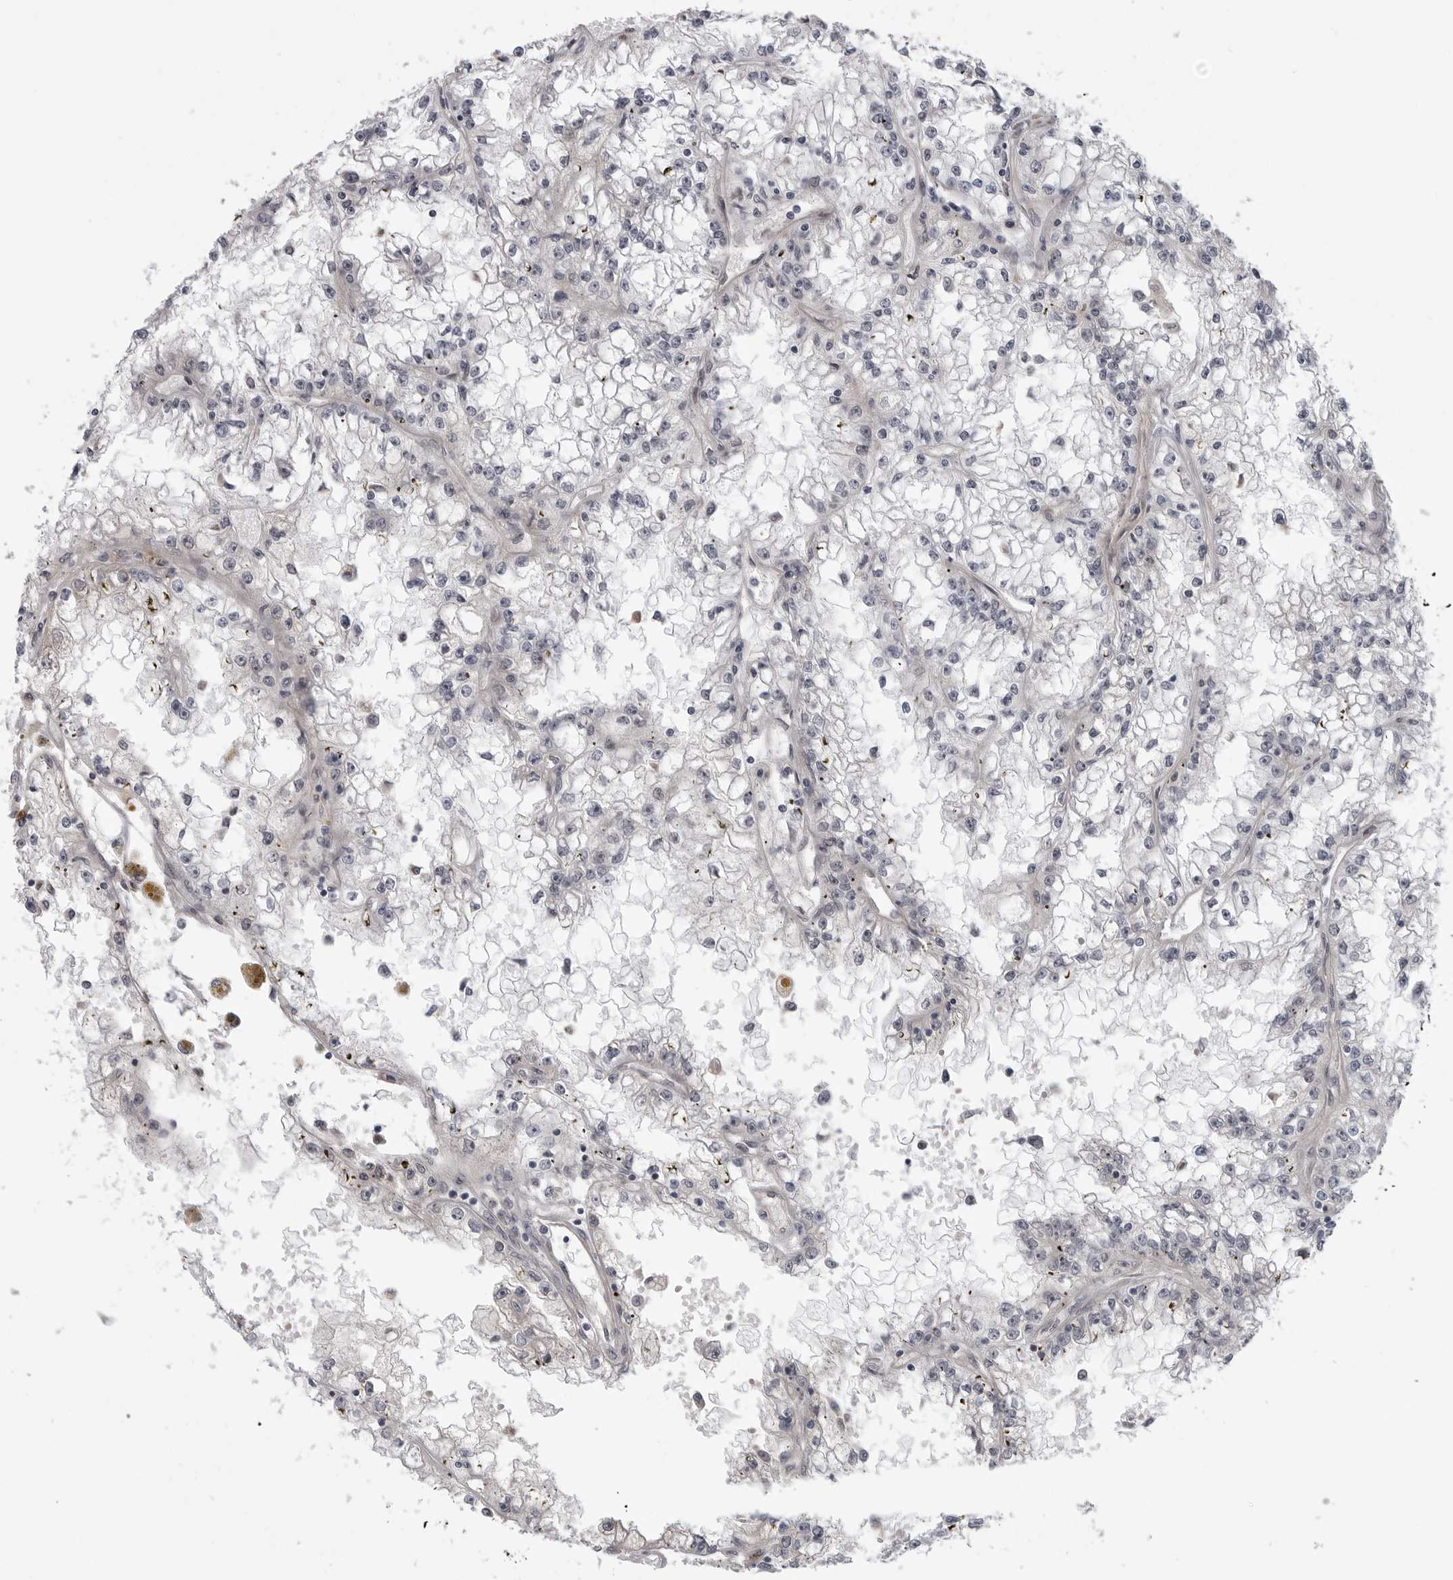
{"staining": {"intensity": "negative", "quantity": "none", "location": "none"}, "tissue": "renal cancer", "cell_type": "Tumor cells", "image_type": "cancer", "snomed": [{"axis": "morphology", "description": "Adenocarcinoma, NOS"}, {"axis": "topography", "description": "Kidney"}], "caption": "Tumor cells are negative for protein expression in human renal adenocarcinoma. (Stains: DAB (3,3'-diaminobenzidine) immunohistochemistry with hematoxylin counter stain, Microscopy: brightfield microscopy at high magnification).", "gene": "LRRC45", "patient": {"sex": "male", "age": 56}}